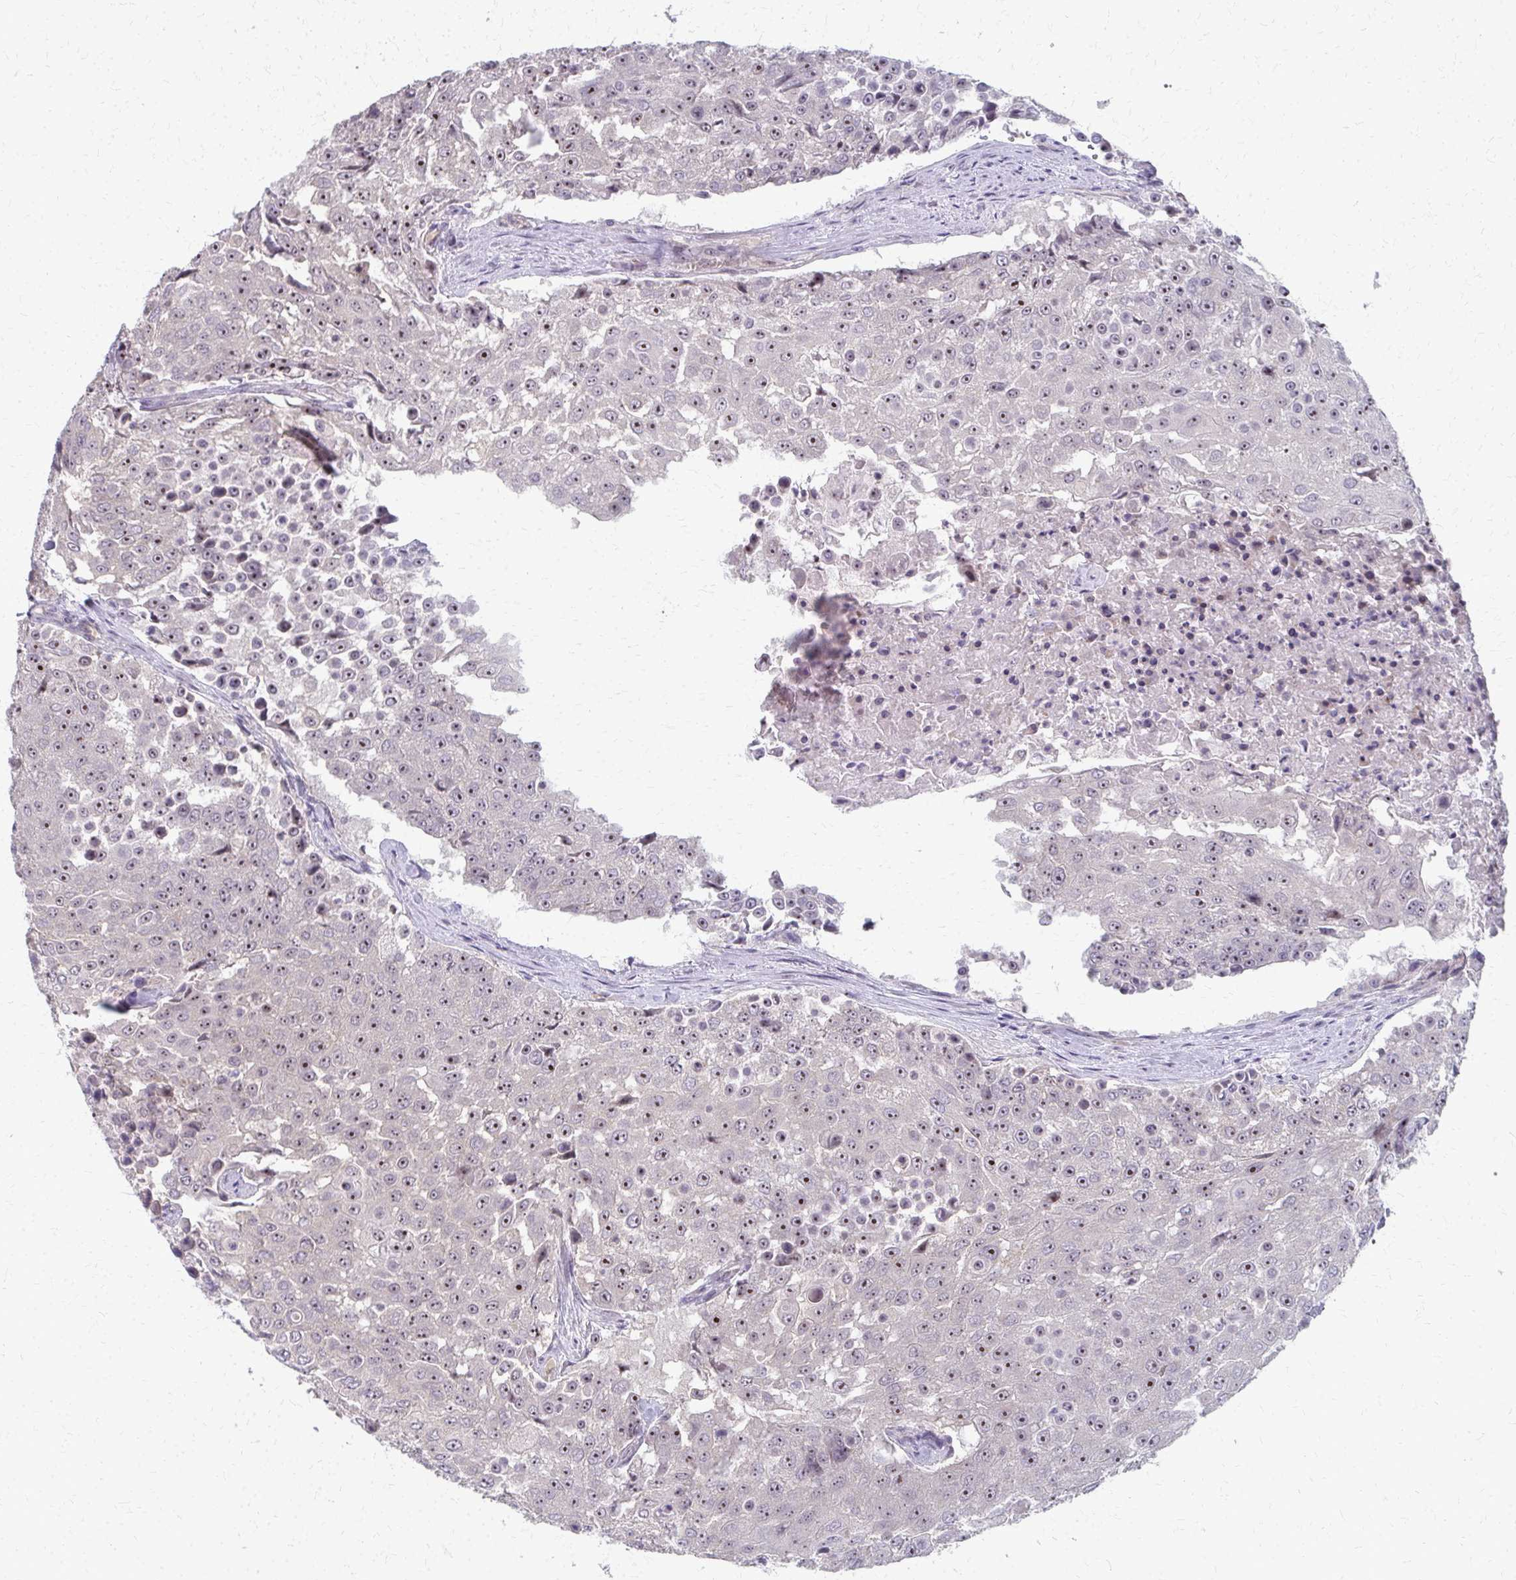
{"staining": {"intensity": "moderate", "quantity": ">75%", "location": "nuclear"}, "tissue": "urothelial cancer", "cell_type": "Tumor cells", "image_type": "cancer", "snomed": [{"axis": "morphology", "description": "Urothelial carcinoma, High grade"}, {"axis": "topography", "description": "Urinary bladder"}], "caption": "Urothelial carcinoma (high-grade) stained with a protein marker reveals moderate staining in tumor cells.", "gene": "NUDT16", "patient": {"sex": "female", "age": 63}}